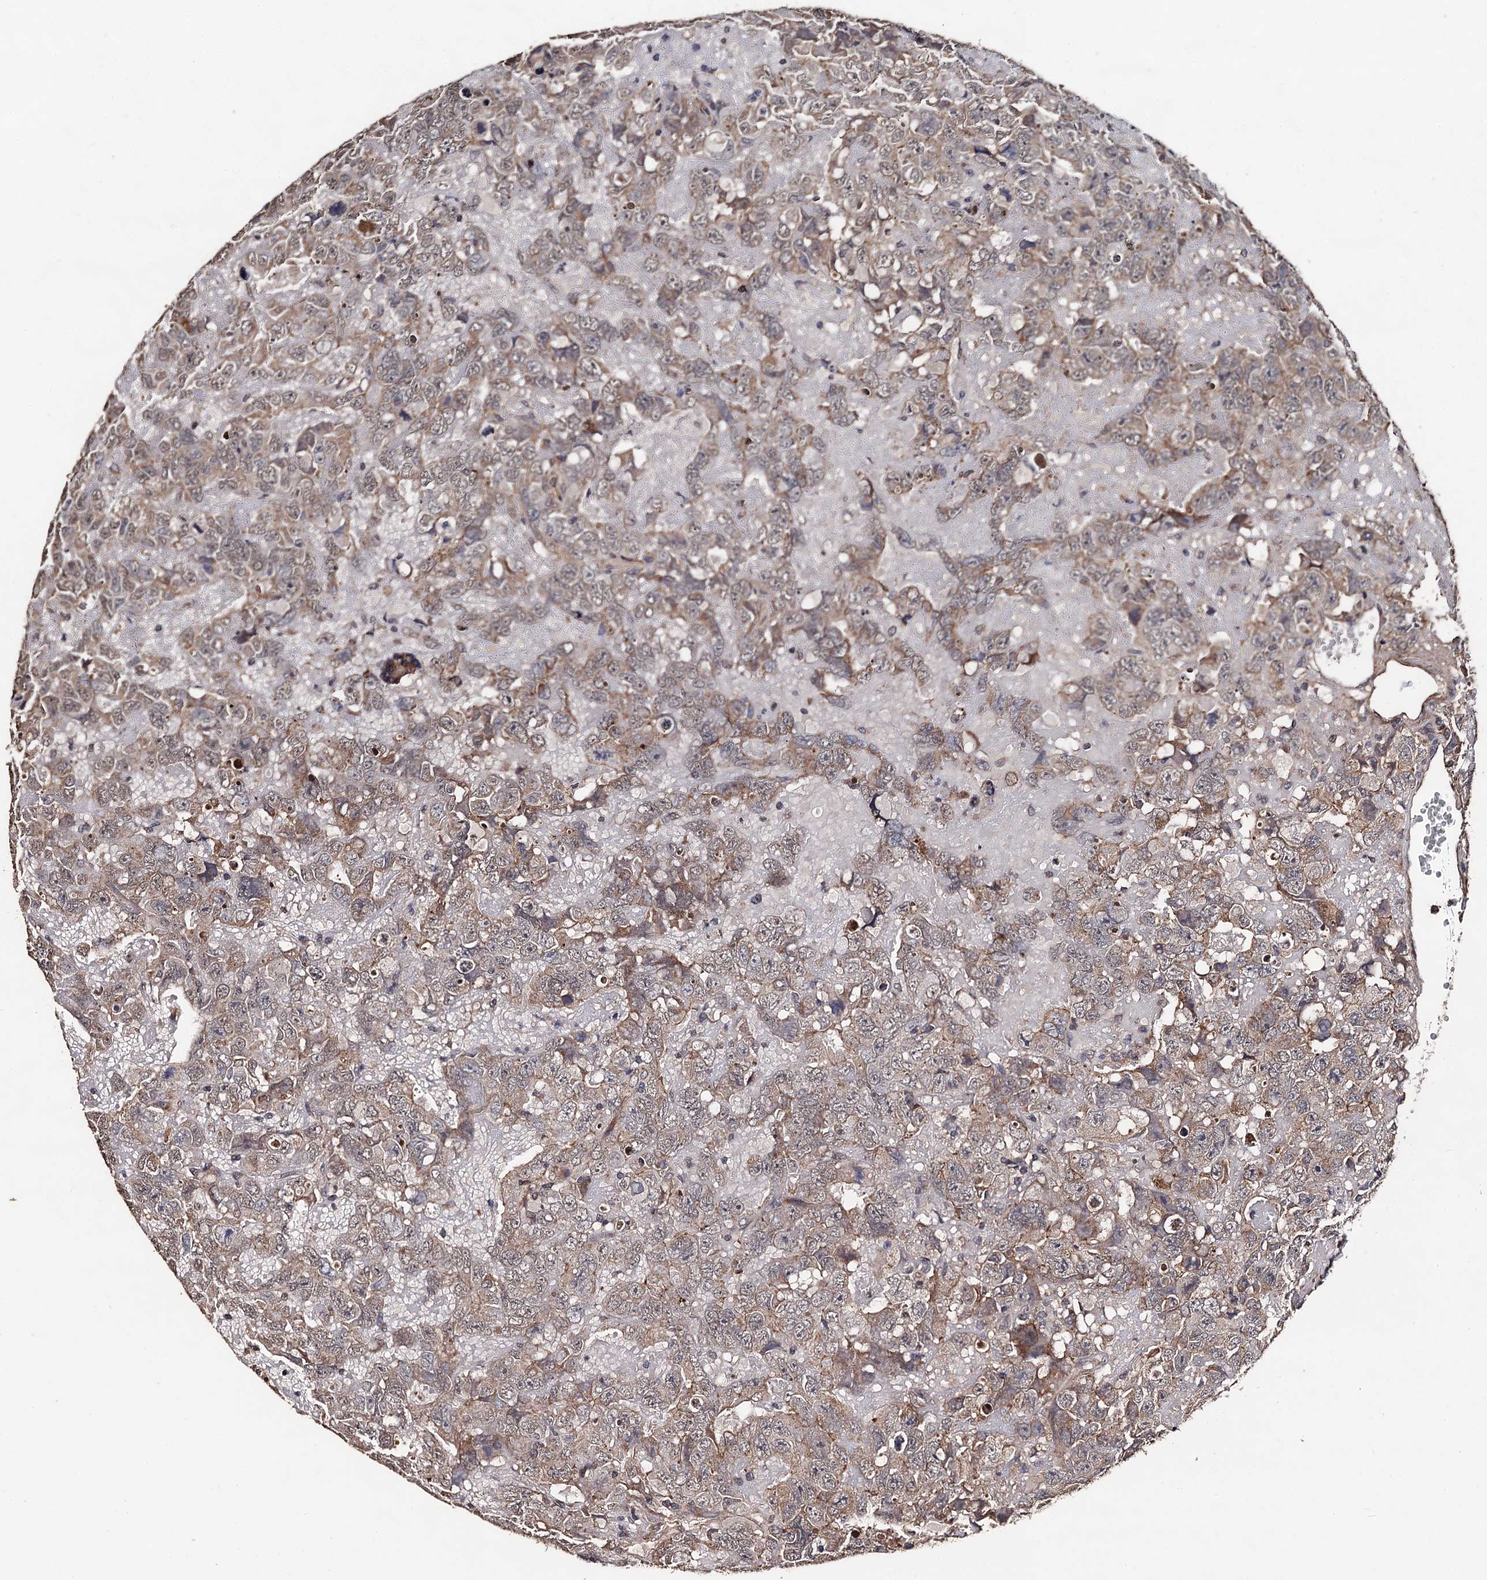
{"staining": {"intensity": "weak", "quantity": "25%-75%", "location": "cytoplasmic/membranous"}, "tissue": "testis cancer", "cell_type": "Tumor cells", "image_type": "cancer", "snomed": [{"axis": "morphology", "description": "Carcinoma, Embryonal, NOS"}, {"axis": "topography", "description": "Testis"}], "caption": "DAB (3,3'-diaminobenzidine) immunohistochemical staining of human testis embryonal carcinoma exhibits weak cytoplasmic/membranous protein expression in about 25%-75% of tumor cells.", "gene": "PPTC7", "patient": {"sex": "male", "age": 45}}